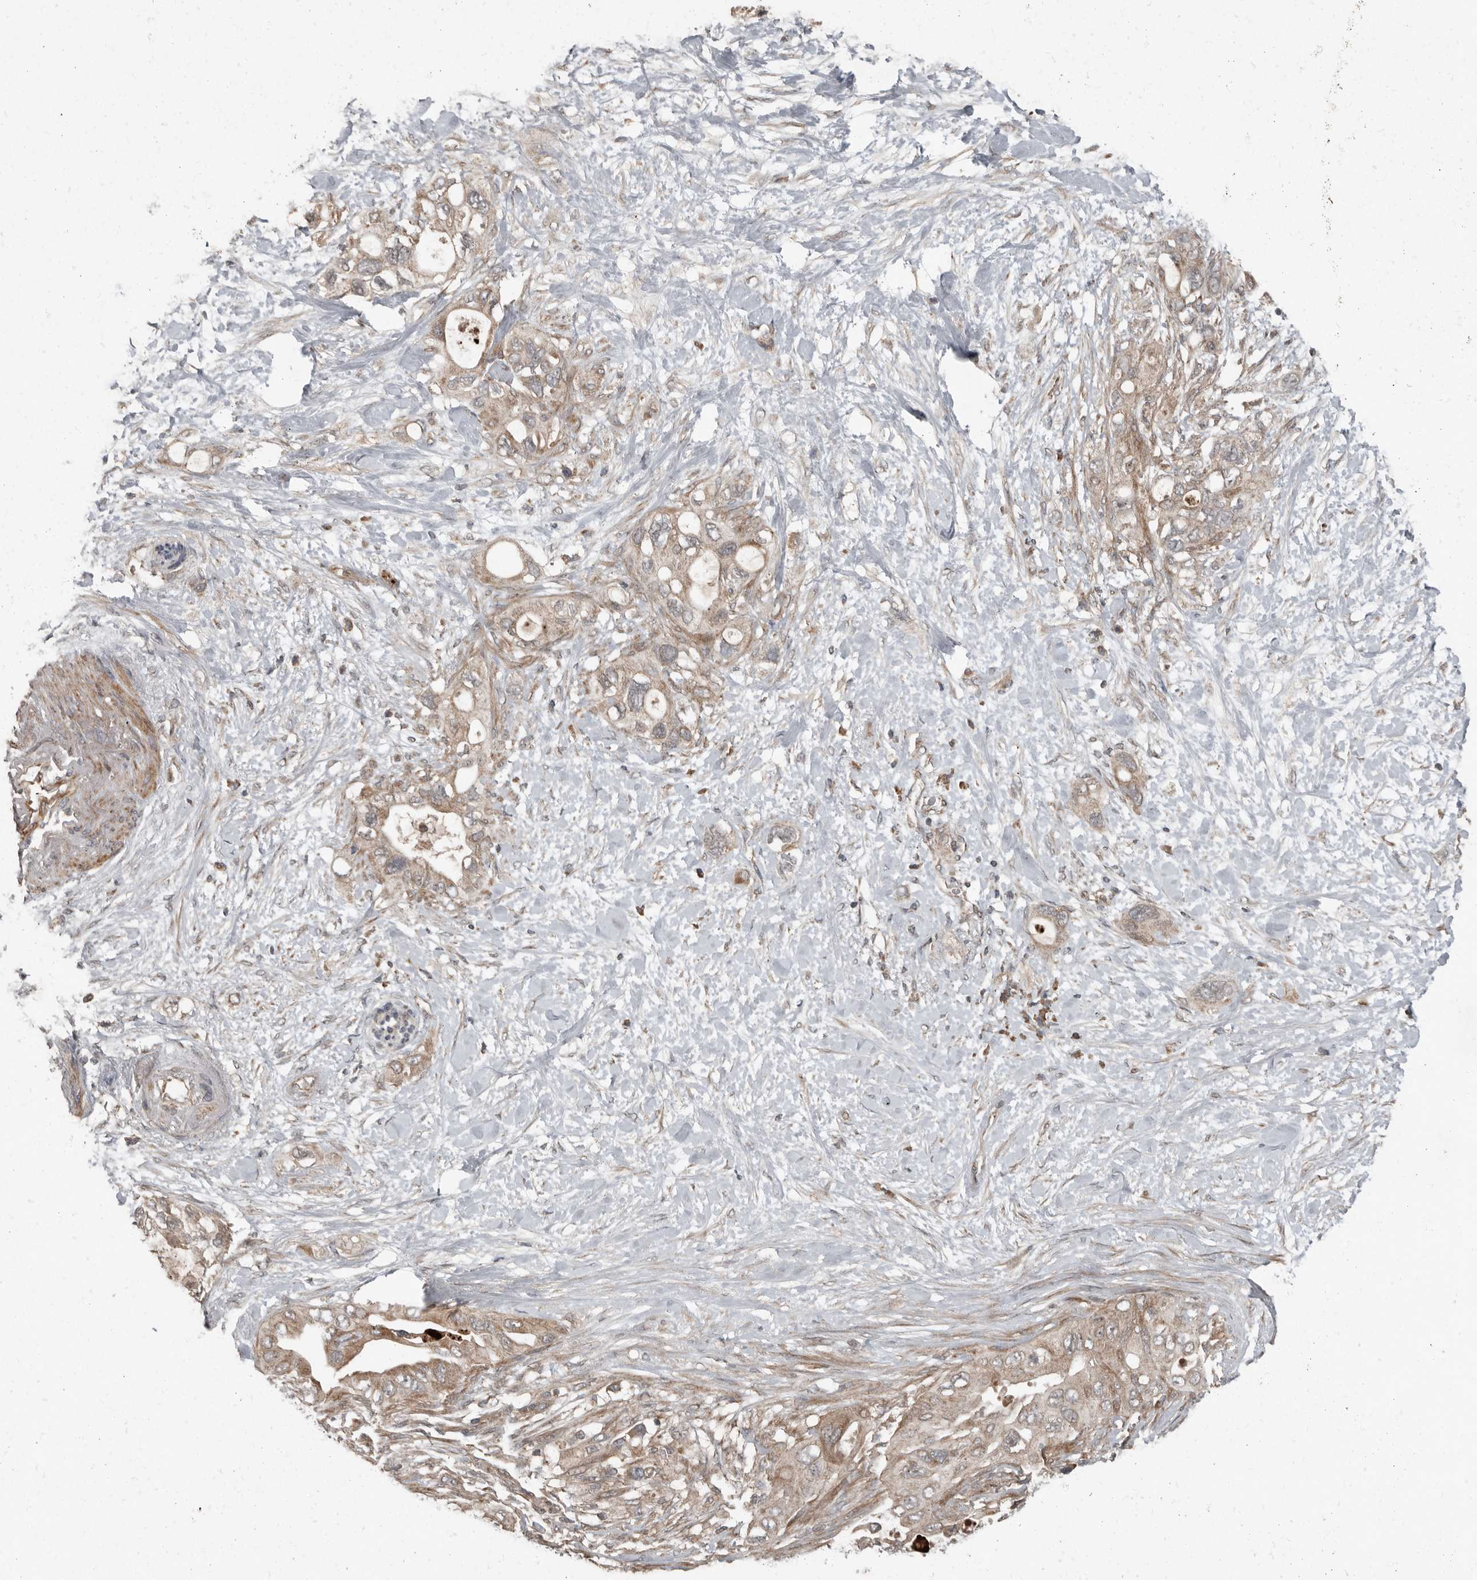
{"staining": {"intensity": "weak", "quantity": ">75%", "location": "cytoplasmic/membranous"}, "tissue": "pancreatic cancer", "cell_type": "Tumor cells", "image_type": "cancer", "snomed": [{"axis": "morphology", "description": "Adenocarcinoma, NOS"}, {"axis": "topography", "description": "Pancreas"}], "caption": "Tumor cells demonstrate low levels of weak cytoplasmic/membranous positivity in about >75% of cells in human adenocarcinoma (pancreatic). (DAB = brown stain, brightfield microscopy at high magnification).", "gene": "SLC6A7", "patient": {"sex": "female", "age": 56}}